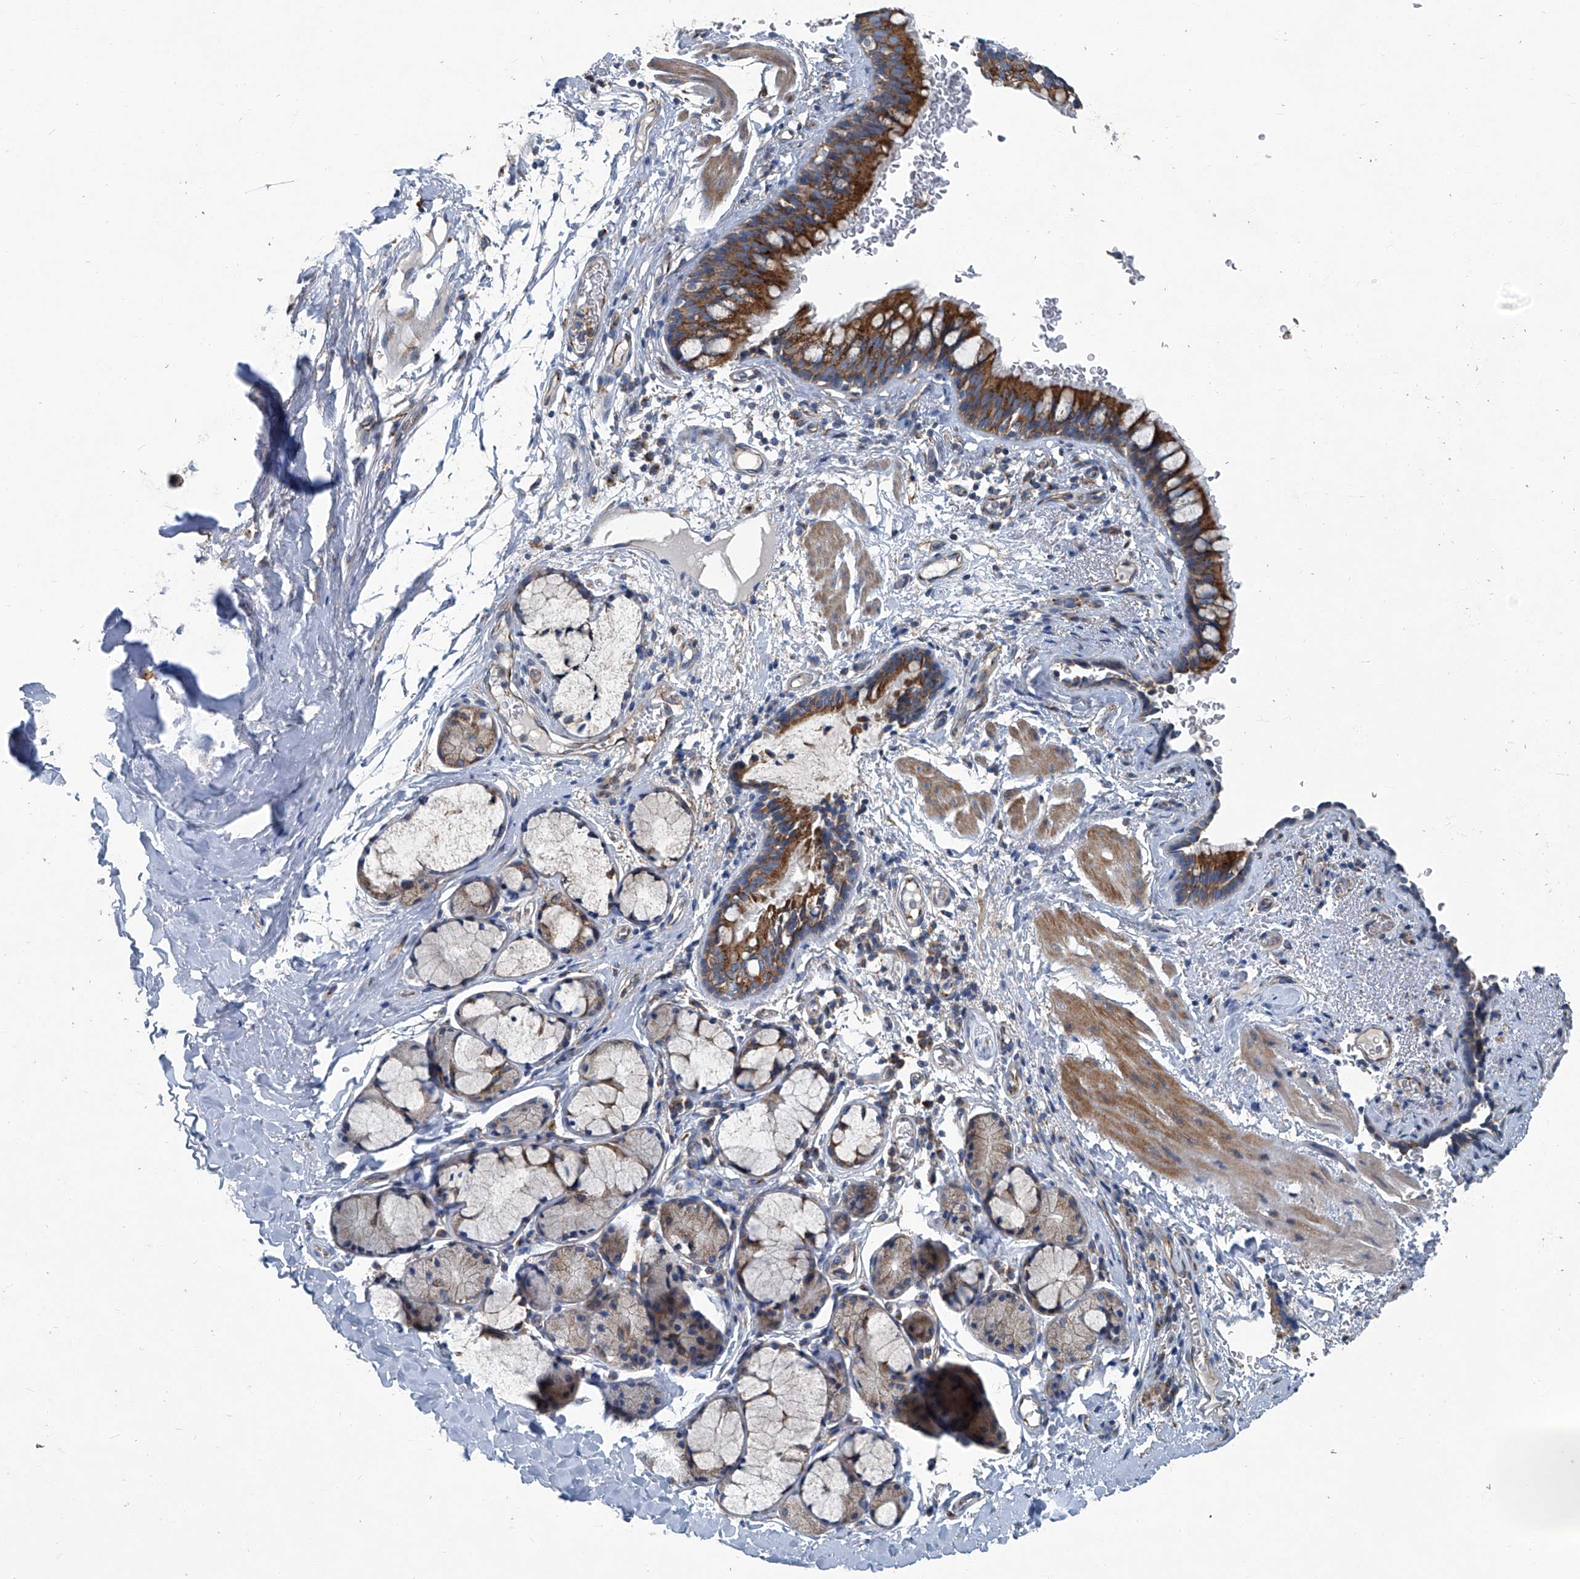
{"staining": {"intensity": "strong", "quantity": ">75%", "location": "cytoplasmic/membranous"}, "tissue": "bronchus", "cell_type": "Respiratory epithelial cells", "image_type": "normal", "snomed": [{"axis": "morphology", "description": "Normal tissue, NOS"}, {"axis": "topography", "description": "Cartilage tissue"}, {"axis": "topography", "description": "Bronchus"}], "caption": "The histopathology image demonstrates a brown stain indicating the presence of a protein in the cytoplasmic/membranous of respiratory epithelial cells in bronchus.", "gene": "PIGH", "patient": {"sex": "female", "age": 36}}